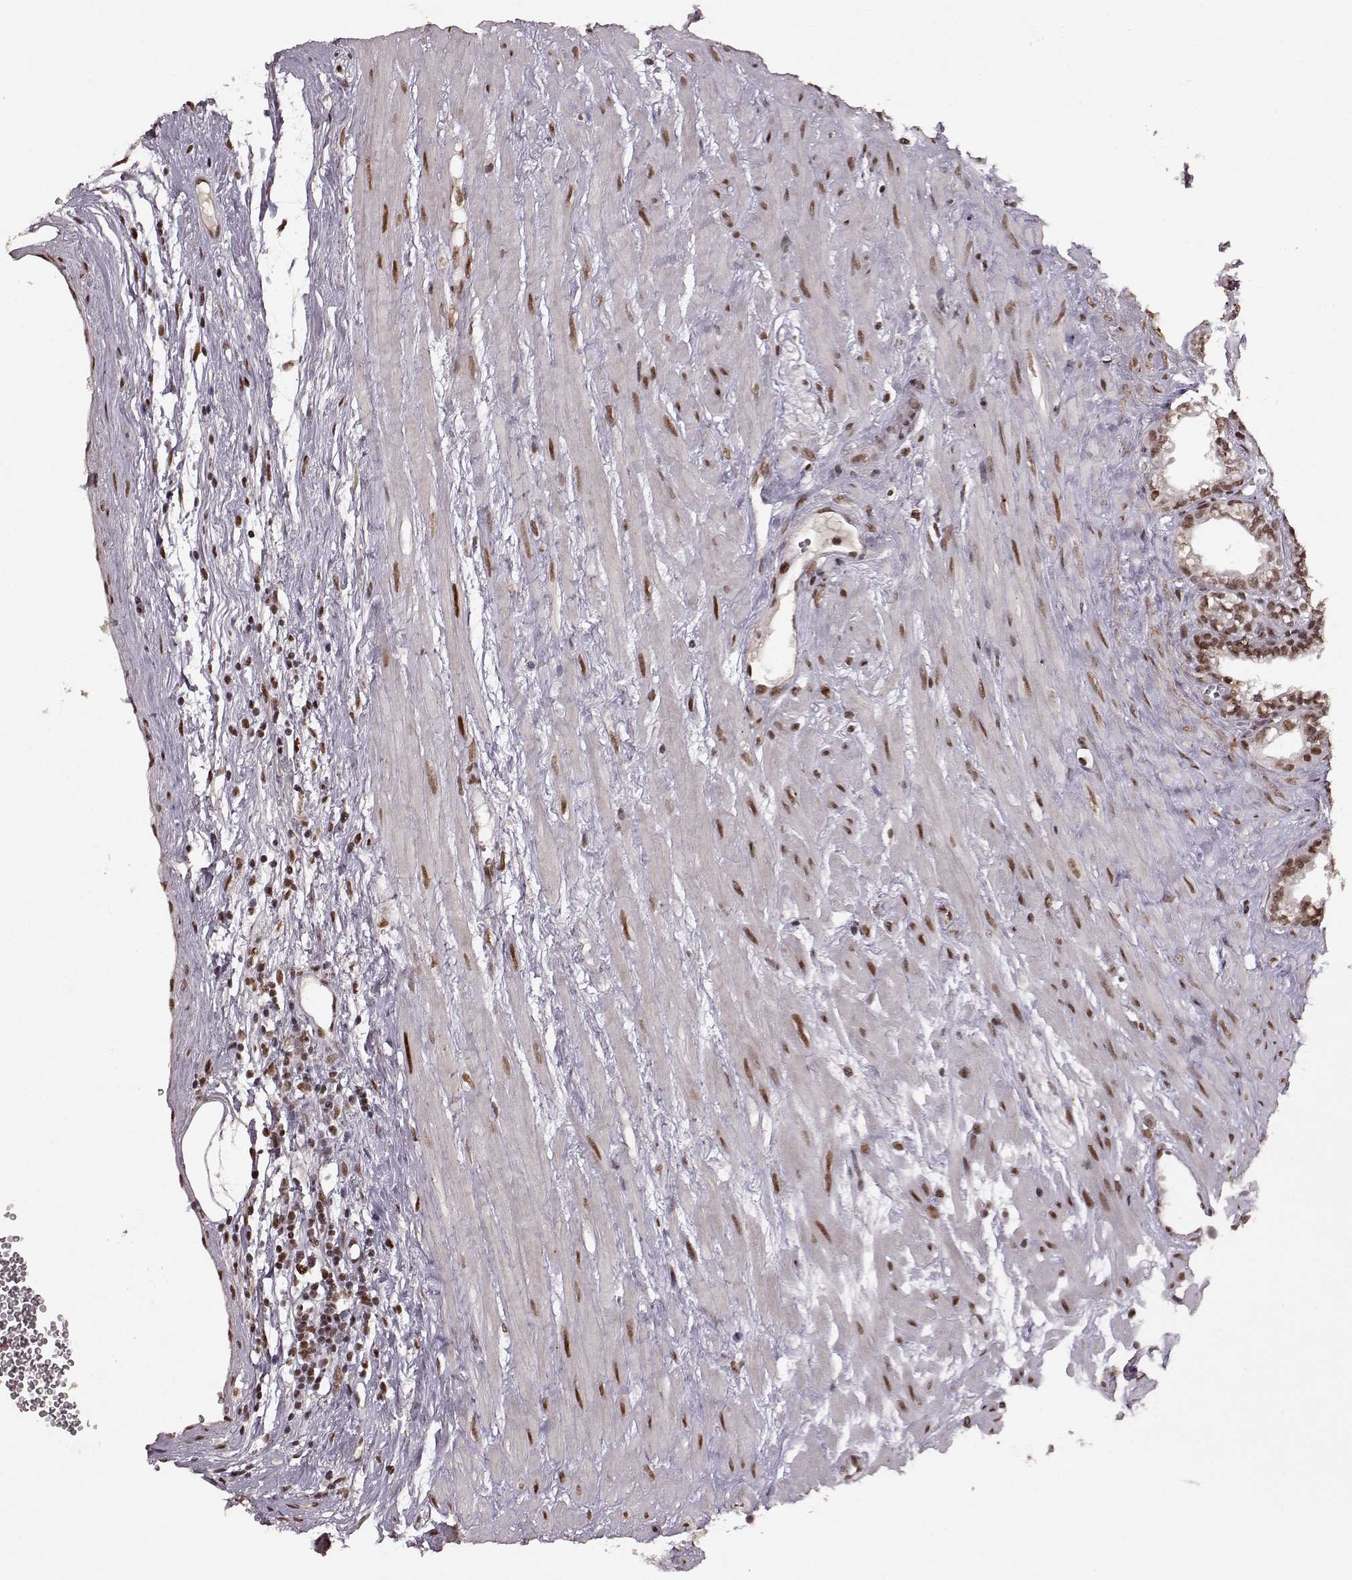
{"staining": {"intensity": "moderate", "quantity": ">75%", "location": "nuclear"}, "tissue": "seminal vesicle", "cell_type": "Glandular cells", "image_type": "normal", "snomed": [{"axis": "morphology", "description": "Normal tissue, NOS"}, {"axis": "morphology", "description": "Urothelial carcinoma, NOS"}, {"axis": "topography", "description": "Urinary bladder"}, {"axis": "topography", "description": "Seminal veicle"}], "caption": "IHC staining of unremarkable seminal vesicle, which demonstrates medium levels of moderate nuclear expression in about >75% of glandular cells indicating moderate nuclear protein staining. The staining was performed using DAB (brown) for protein detection and nuclei were counterstained in hematoxylin (blue).", "gene": "RRAGD", "patient": {"sex": "male", "age": 76}}